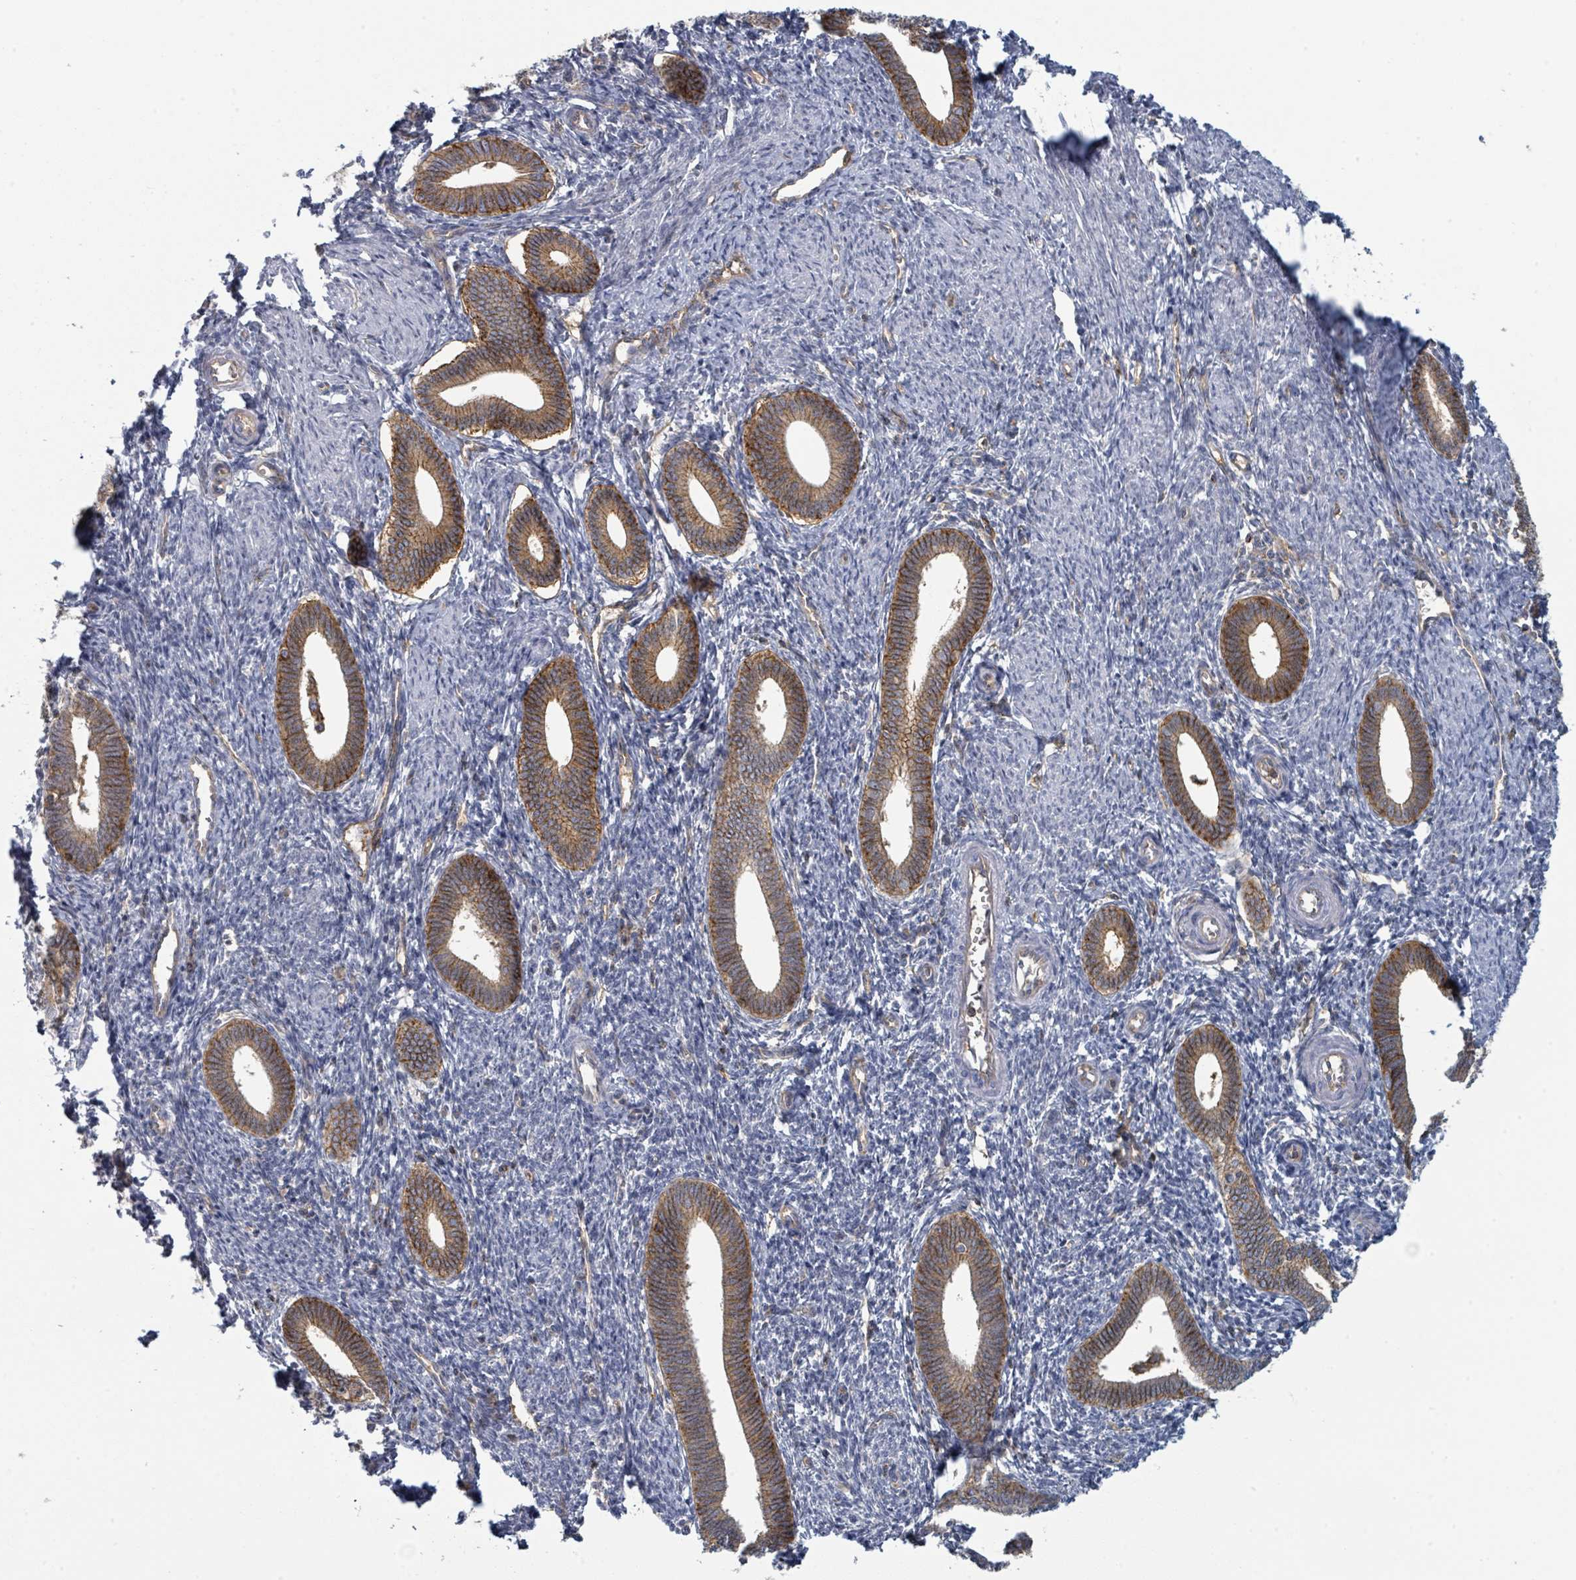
{"staining": {"intensity": "negative", "quantity": "none", "location": "none"}, "tissue": "endometrium", "cell_type": "Cells in endometrial stroma", "image_type": "normal", "snomed": [{"axis": "morphology", "description": "Normal tissue, NOS"}, {"axis": "topography", "description": "Endometrium"}], "caption": "An immunohistochemistry (IHC) histopathology image of normal endometrium is shown. There is no staining in cells in endometrial stroma of endometrium.", "gene": "TNFRSF14", "patient": {"sex": "female", "age": 41}}